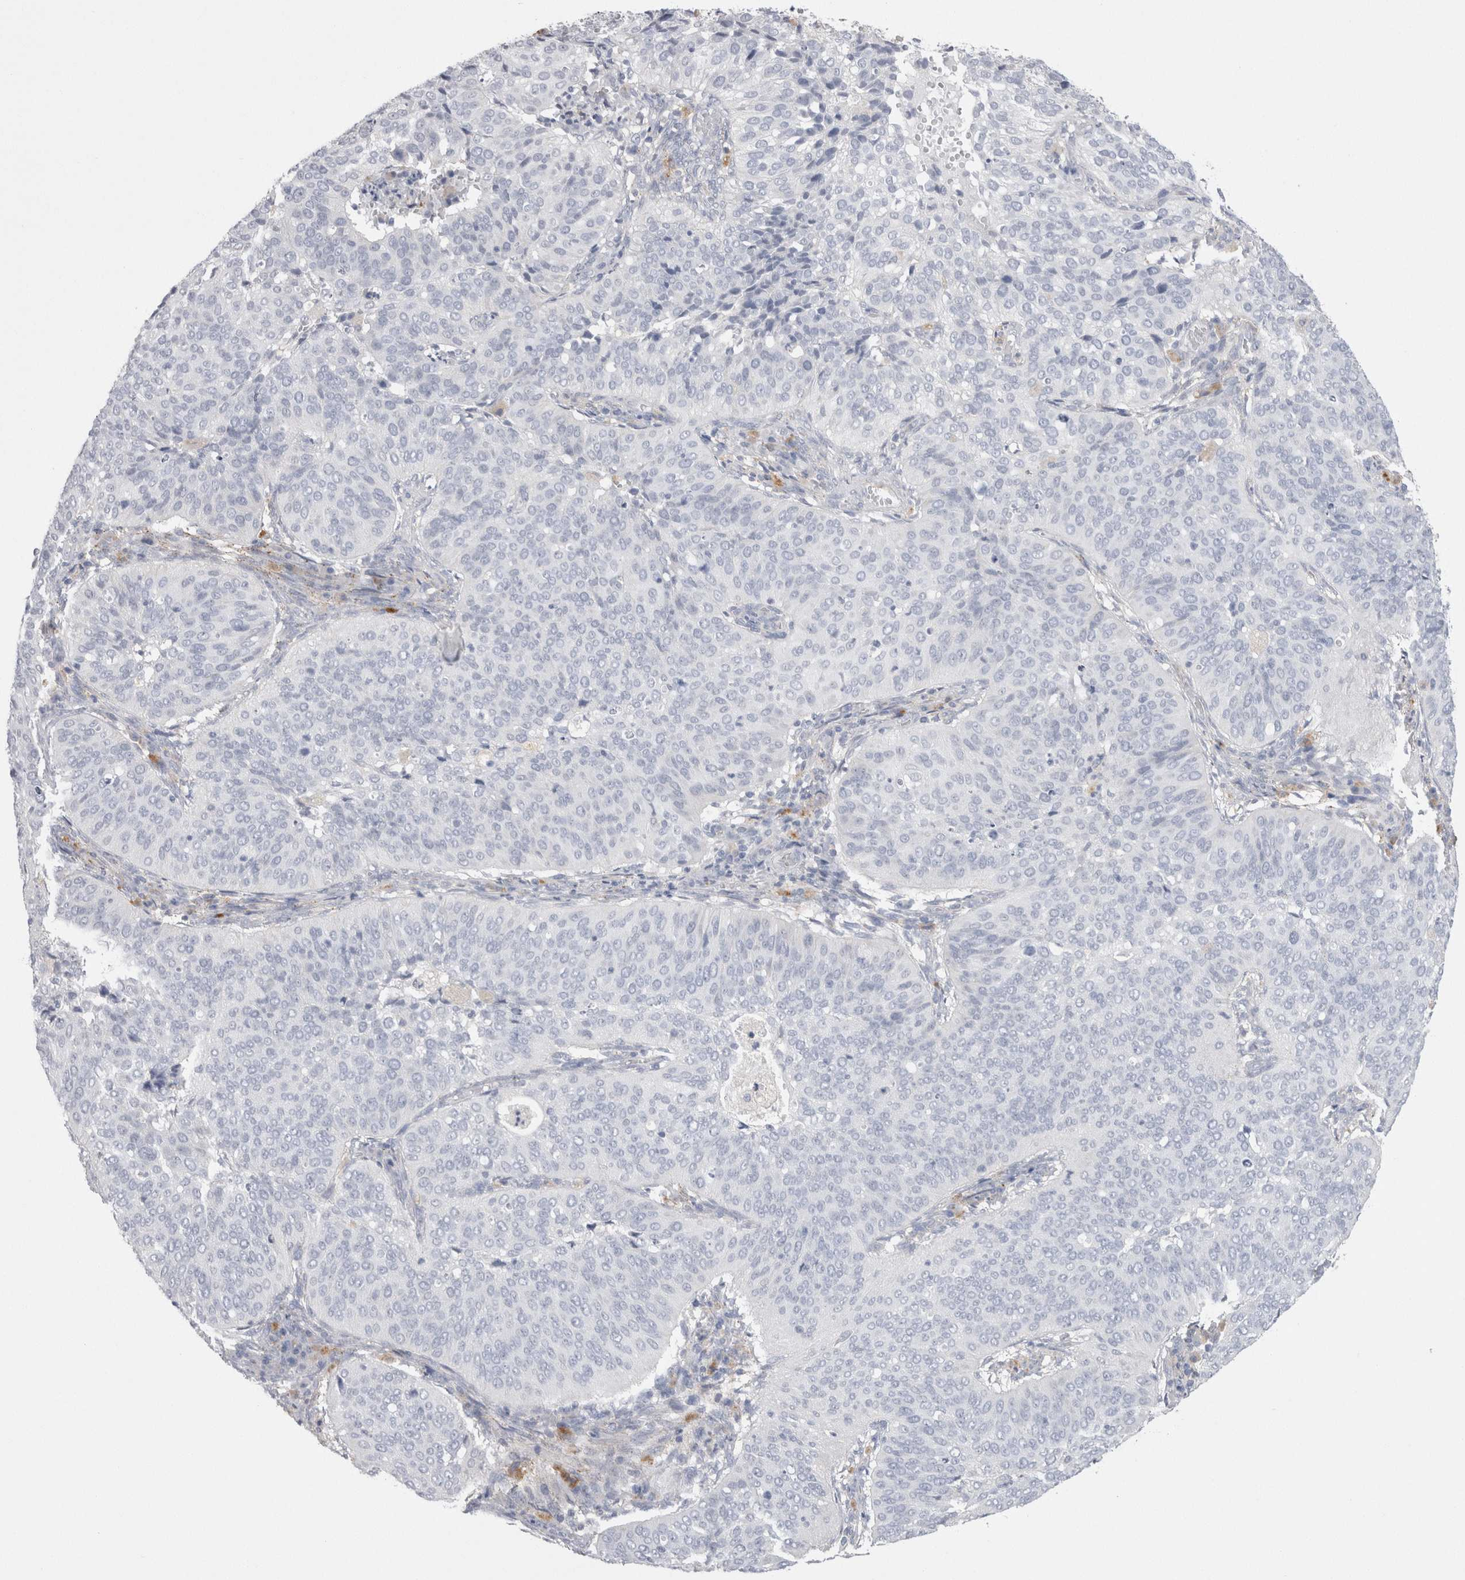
{"staining": {"intensity": "negative", "quantity": "none", "location": "none"}, "tissue": "cervical cancer", "cell_type": "Tumor cells", "image_type": "cancer", "snomed": [{"axis": "morphology", "description": "Normal tissue, NOS"}, {"axis": "morphology", "description": "Squamous cell carcinoma, NOS"}, {"axis": "topography", "description": "Cervix"}], "caption": "IHC micrograph of neoplastic tissue: squamous cell carcinoma (cervical) stained with DAB (3,3'-diaminobenzidine) exhibits no significant protein staining in tumor cells. (DAB immunohistochemistry visualized using brightfield microscopy, high magnification).", "gene": "EPDR1", "patient": {"sex": "female", "age": 39}}